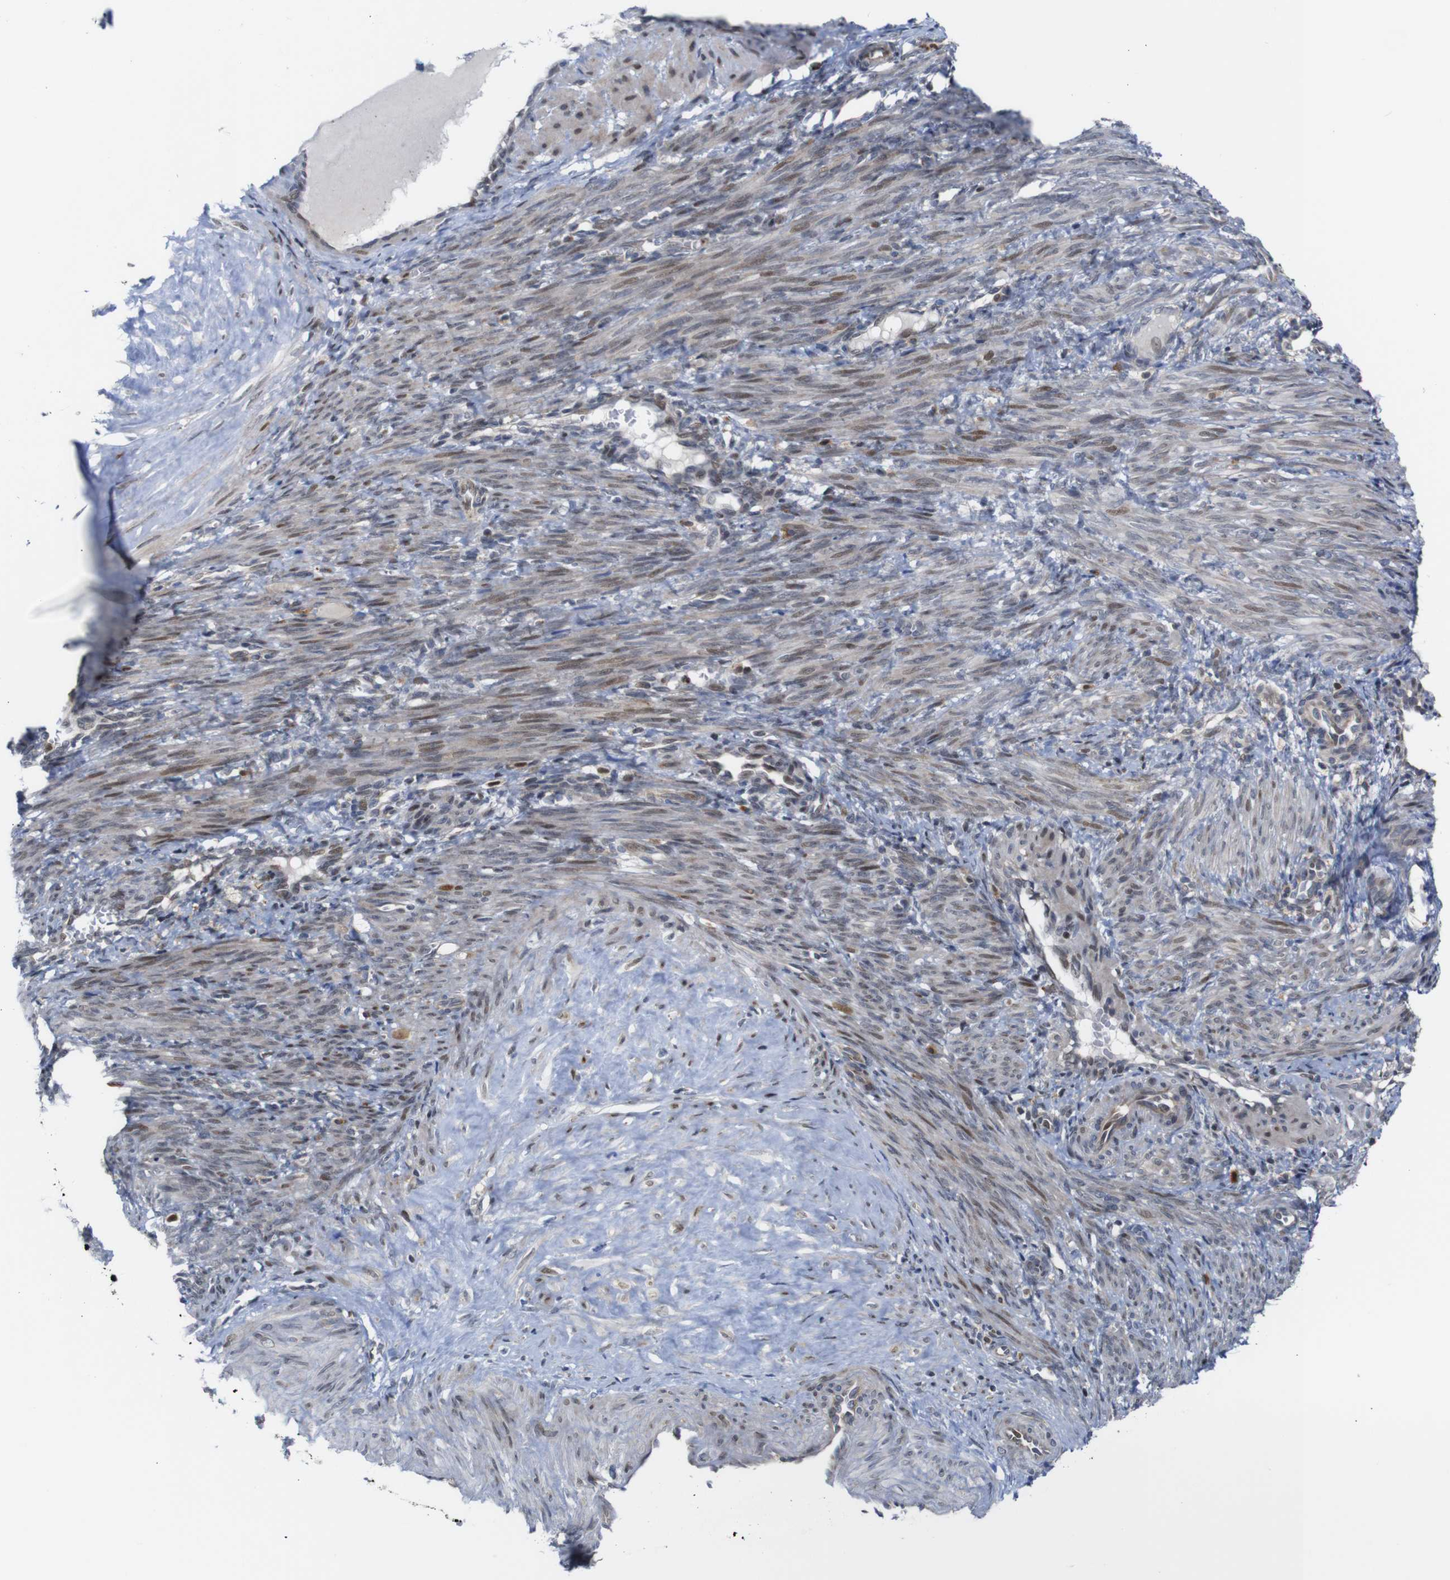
{"staining": {"intensity": "weak", "quantity": "25%-75%", "location": "nuclear"}, "tissue": "smooth muscle", "cell_type": "Smooth muscle cells", "image_type": "normal", "snomed": [{"axis": "morphology", "description": "Normal tissue, NOS"}, {"axis": "topography", "description": "Endometrium"}], "caption": "Protein staining reveals weak nuclear positivity in about 25%-75% of smooth muscle cells in normal smooth muscle.", "gene": "PTPN1", "patient": {"sex": "female", "age": 33}}